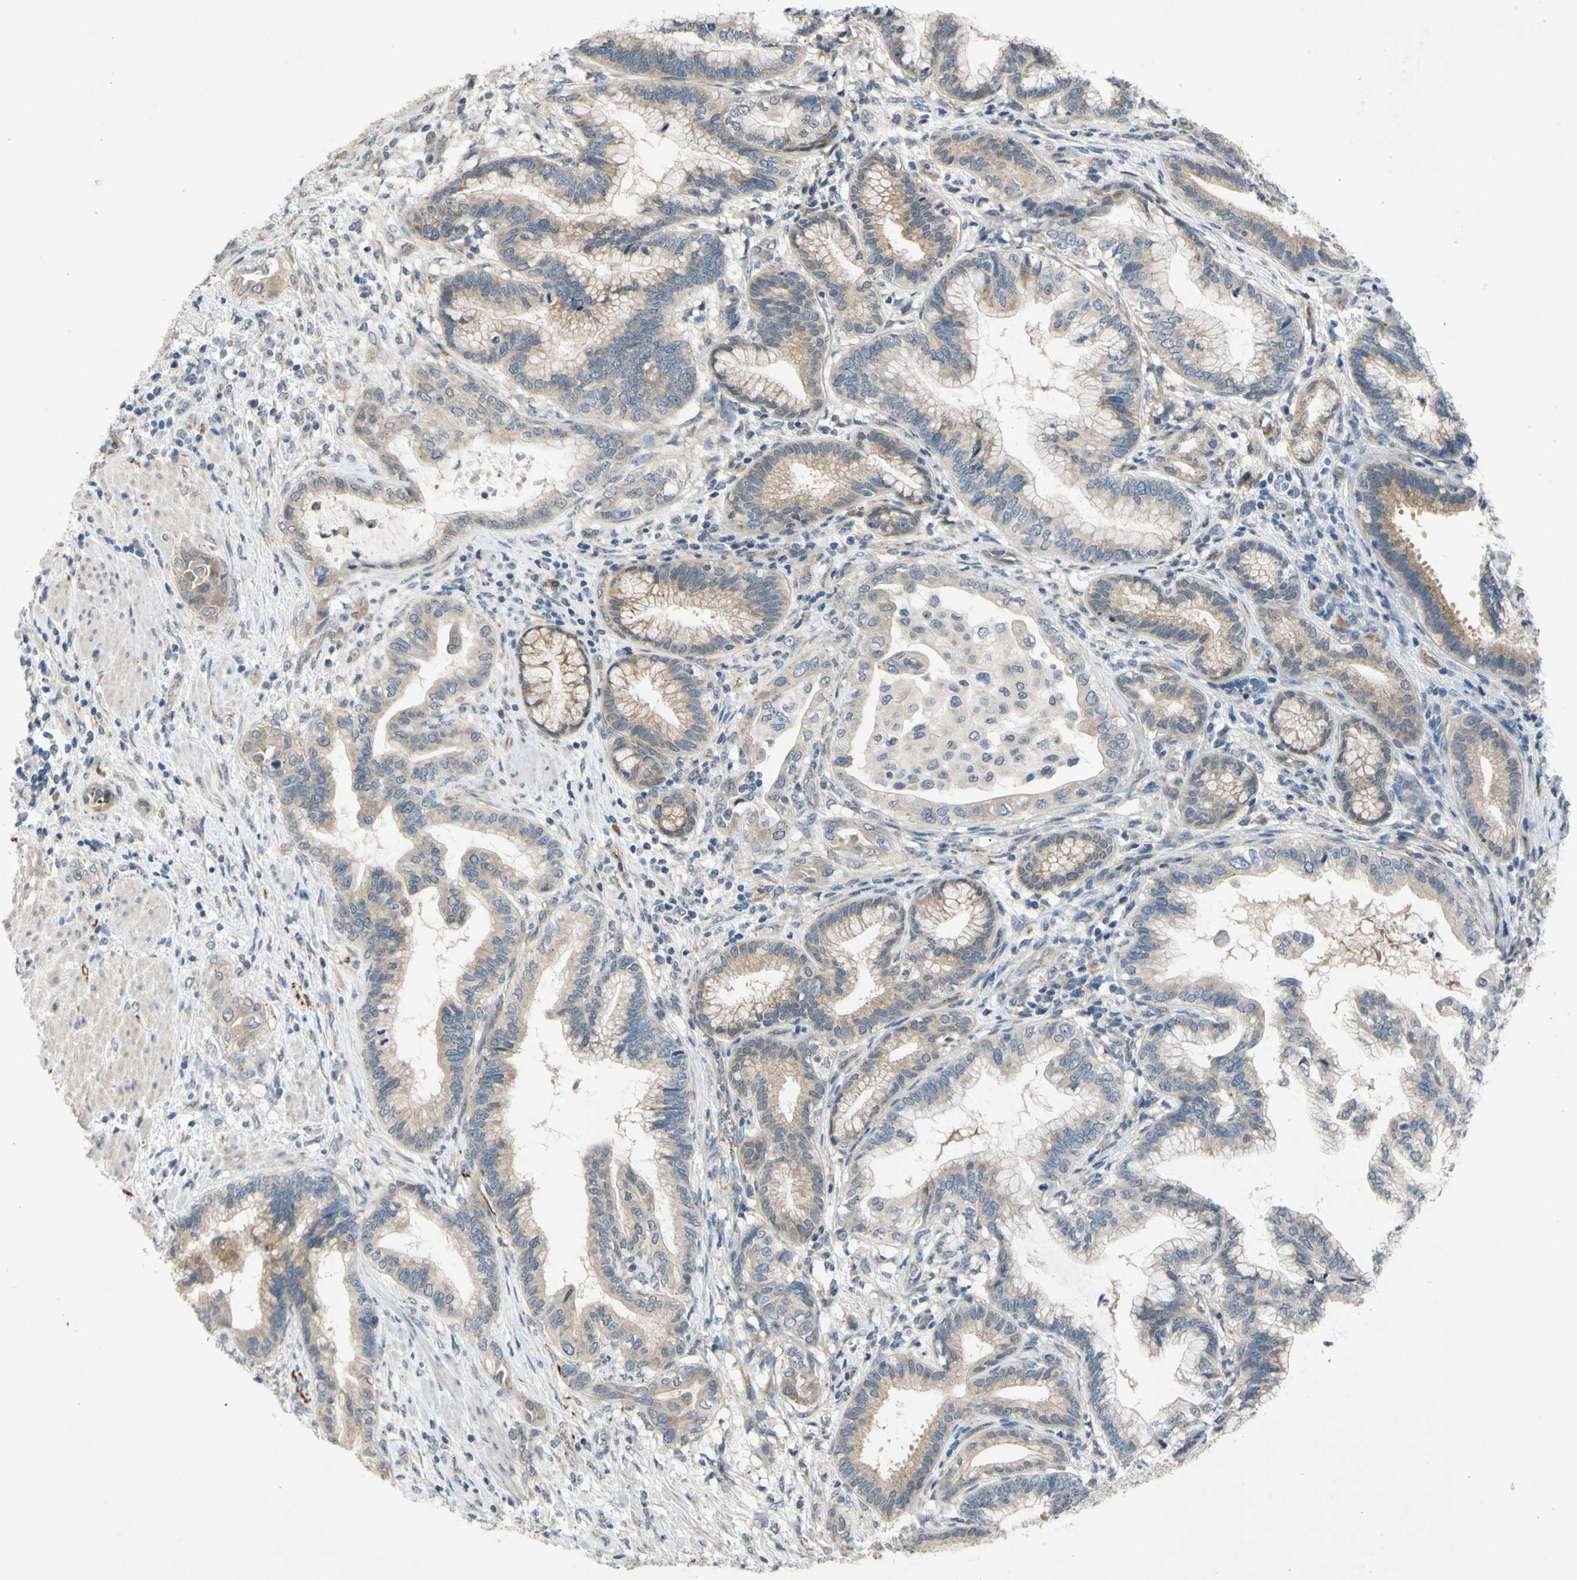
{"staining": {"intensity": "weak", "quantity": ">75%", "location": "cytoplasmic/membranous"}, "tissue": "pancreatic cancer", "cell_type": "Tumor cells", "image_type": "cancer", "snomed": [{"axis": "morphology", "description": "Adenocarcinoma, NOS"}, {"axis": "topography", "description": "Pancreas"}], "caption": "An IHC photomicrograph of neoplastic tissue is shown. Protein staining in brown highlights weak cytoplasmic/membranous positivity in pancreatic cancer (adenocarcinoma) within tumor cells.", "gene": "ADD2", "patient": {"sex": "female", "age": 64}}